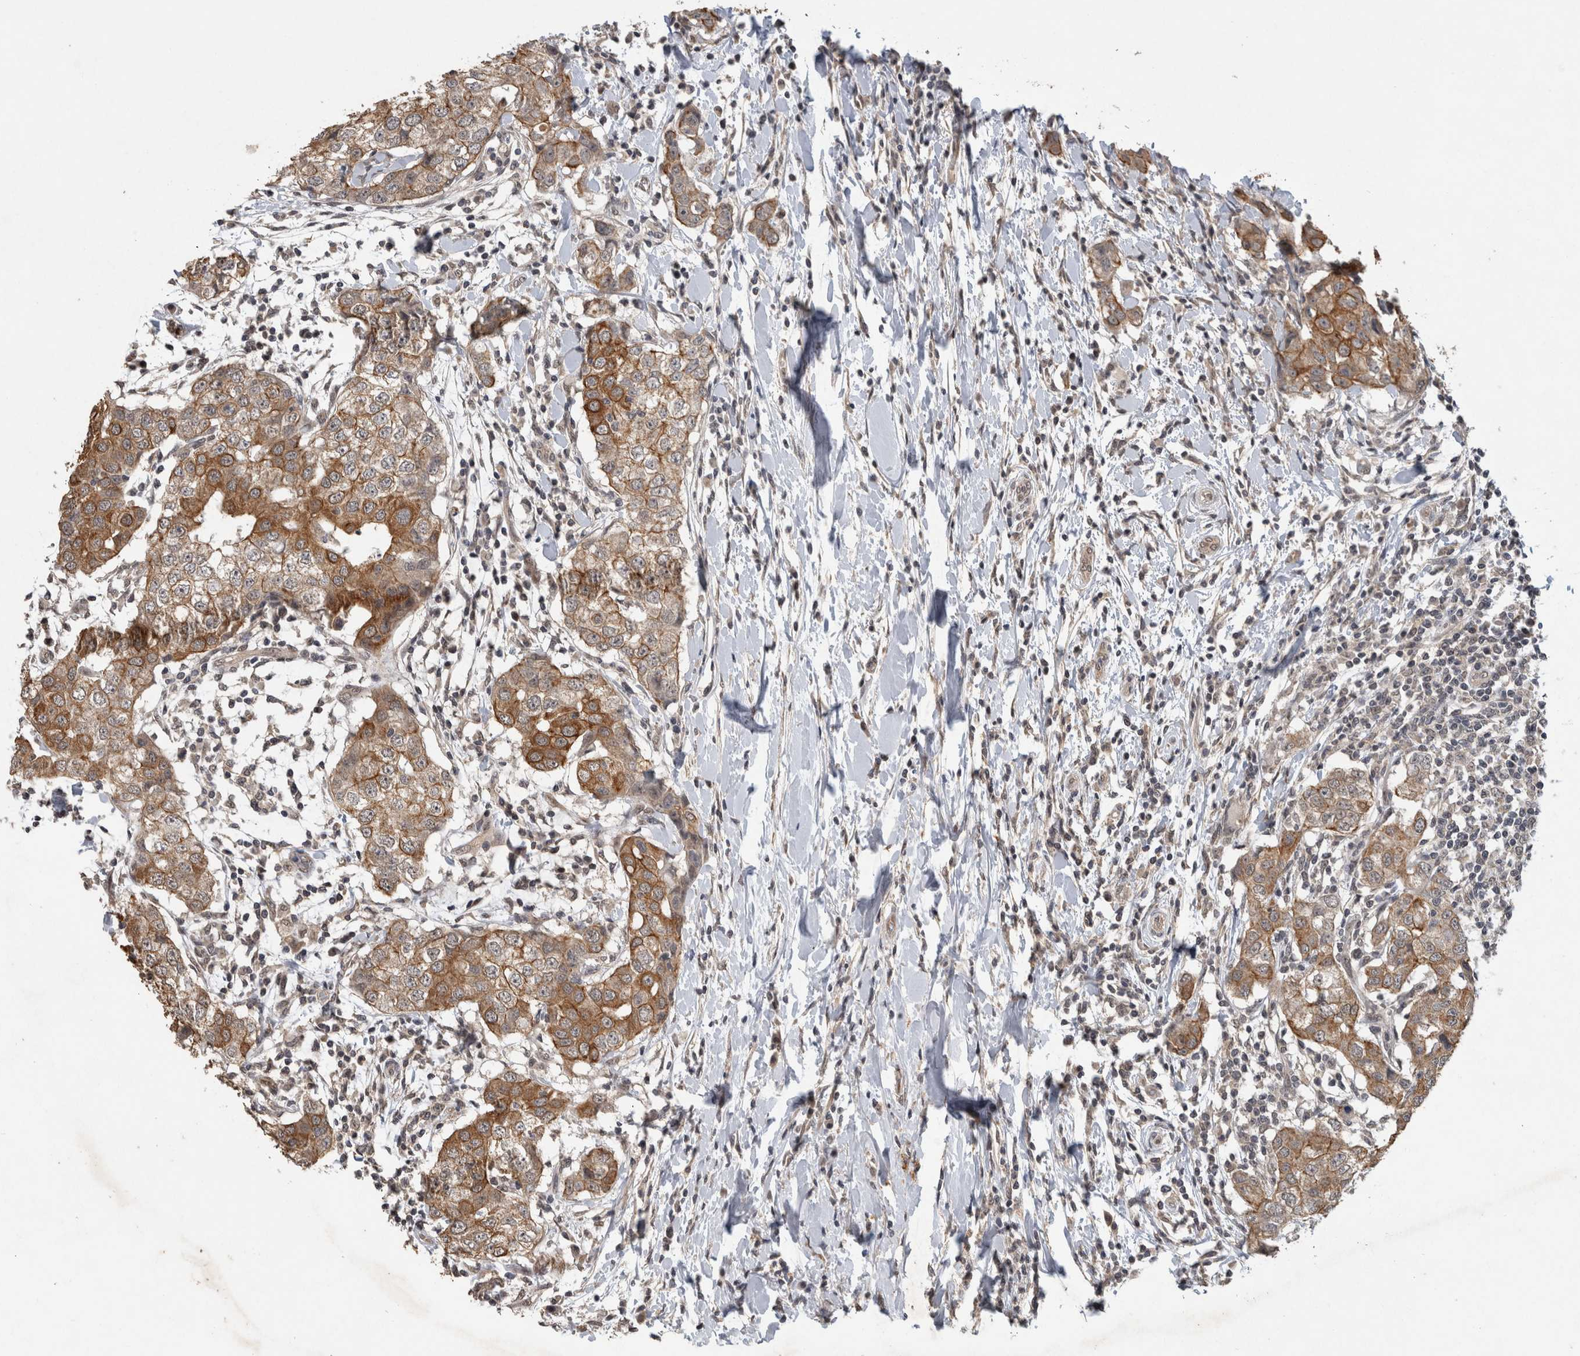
{"staining": {"intensity": "moderate", "quantity": ">75%", "location": "cytoplasmic/membranous"}, "tissue": "breast cancer", "cell_type": "Tumor cells", "image_type": "cancer", "snomed": [{"axis": "morphology", "description": "Duct carcinoma"}, {"axis": "topography", "description": "Breast"}], "caption": "Immunohistochemistry (IHC) staining of breast intraductal carcinoma, which exhibits medium levels of moderate cytoplasmic/membranous positivity in about >75% of tumor cells indicating moderate cytoplasmic/membranous protein staining. The staining was performed using DAB (3,3'-diaminobenzidine) (brown) for protein detection and nuclei were counterstained in hematoxylin (blue).", "gene": "RHPN1", "patient": {"sex": "female", "age": 27}}